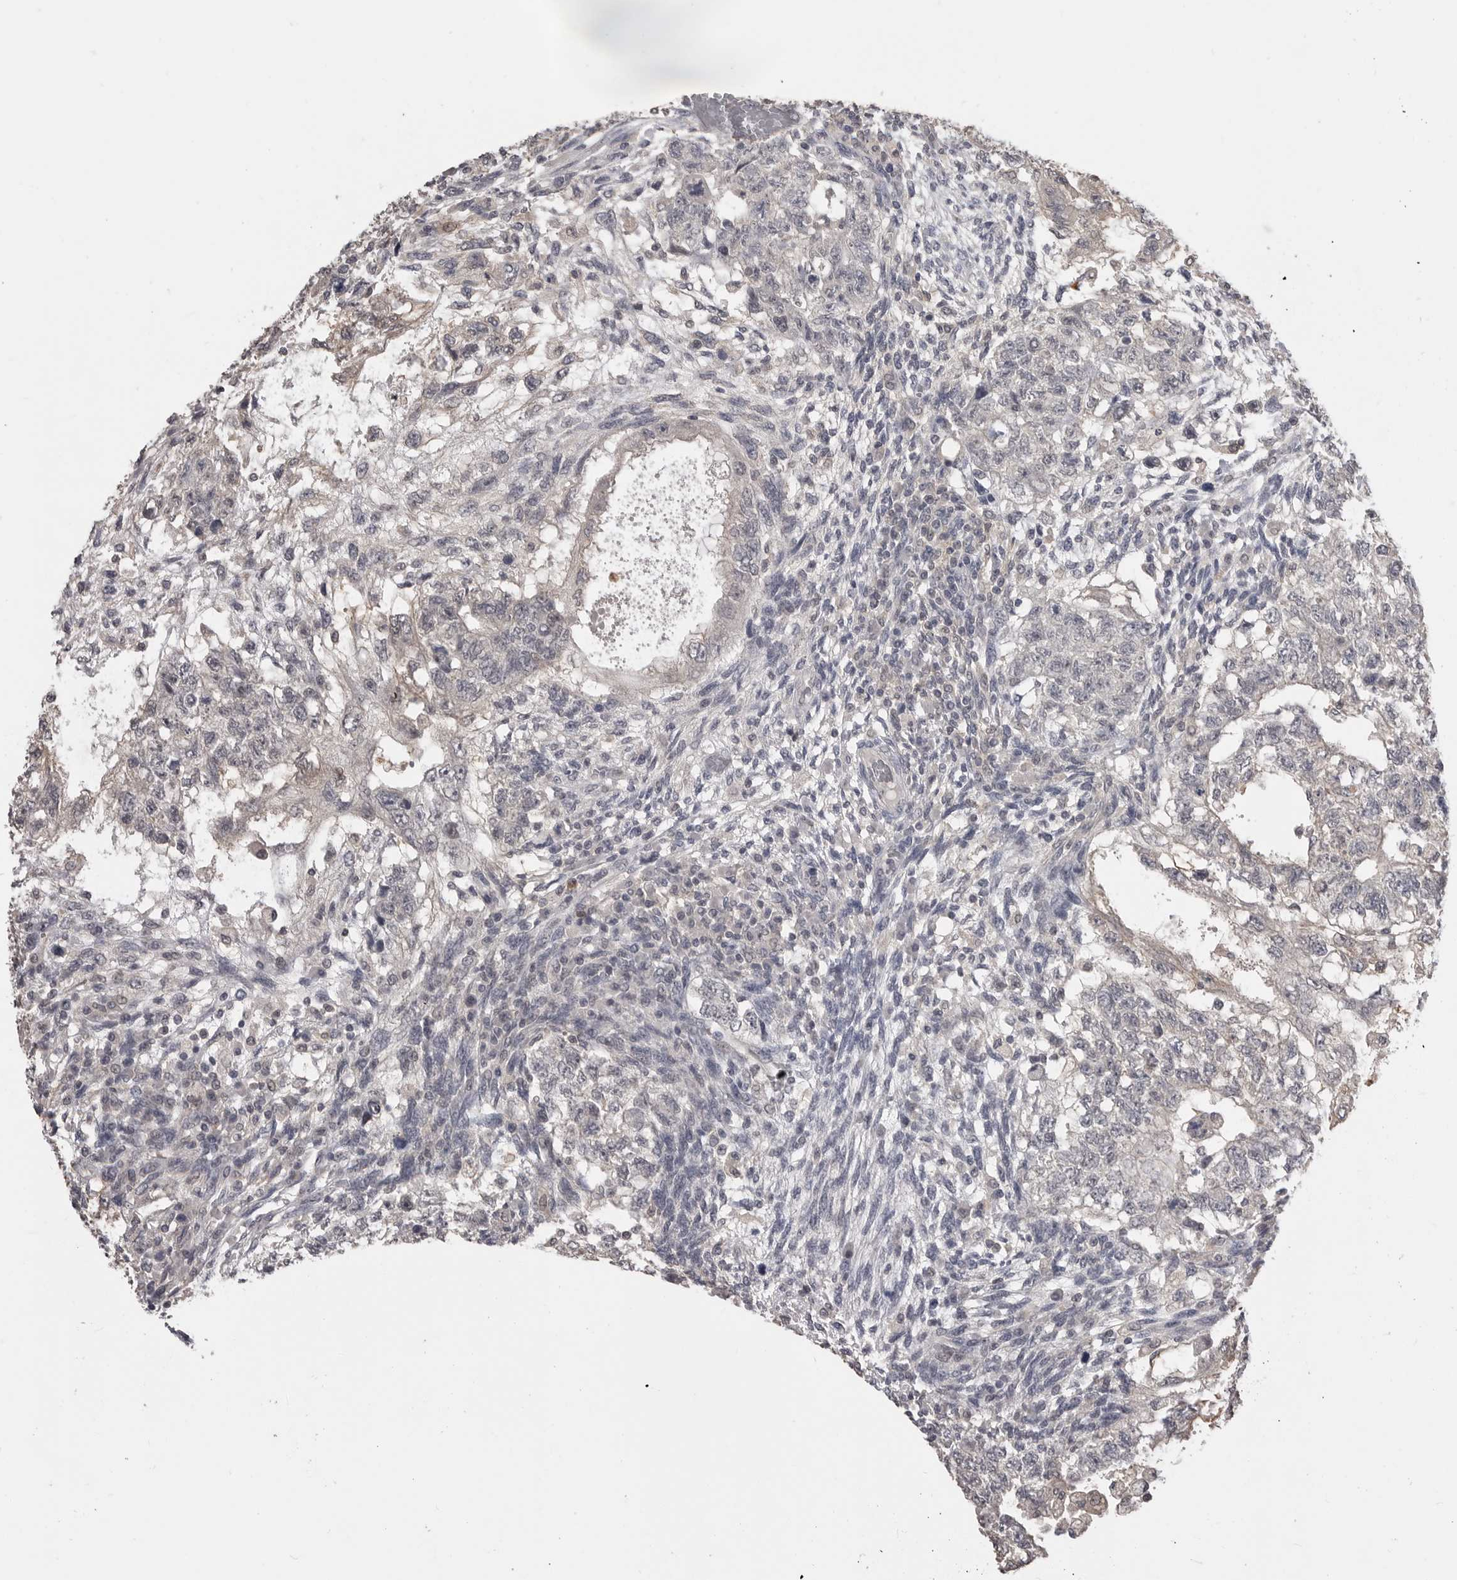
{"staining": {"intensity": "negative", "quantity": "none", "location": "none"}, "tissue": "testis cancer", "cell_type": "Tumor cells", "image_type": "cancer", "snomed": [{"axis": "morphology", "description": "Normal tissue, NOS"}, {"axis": "morphology", "description": "Carcinoma, Embryonal, NOS"}, {"axis": "topography", "description": "Testis"}], "caption": "Tumor cells are negative for brown protein staining in embryonal carcinoma (testis).", "gene": "PLEKHF1", "patient": {"sex": "male", "age": 36}}